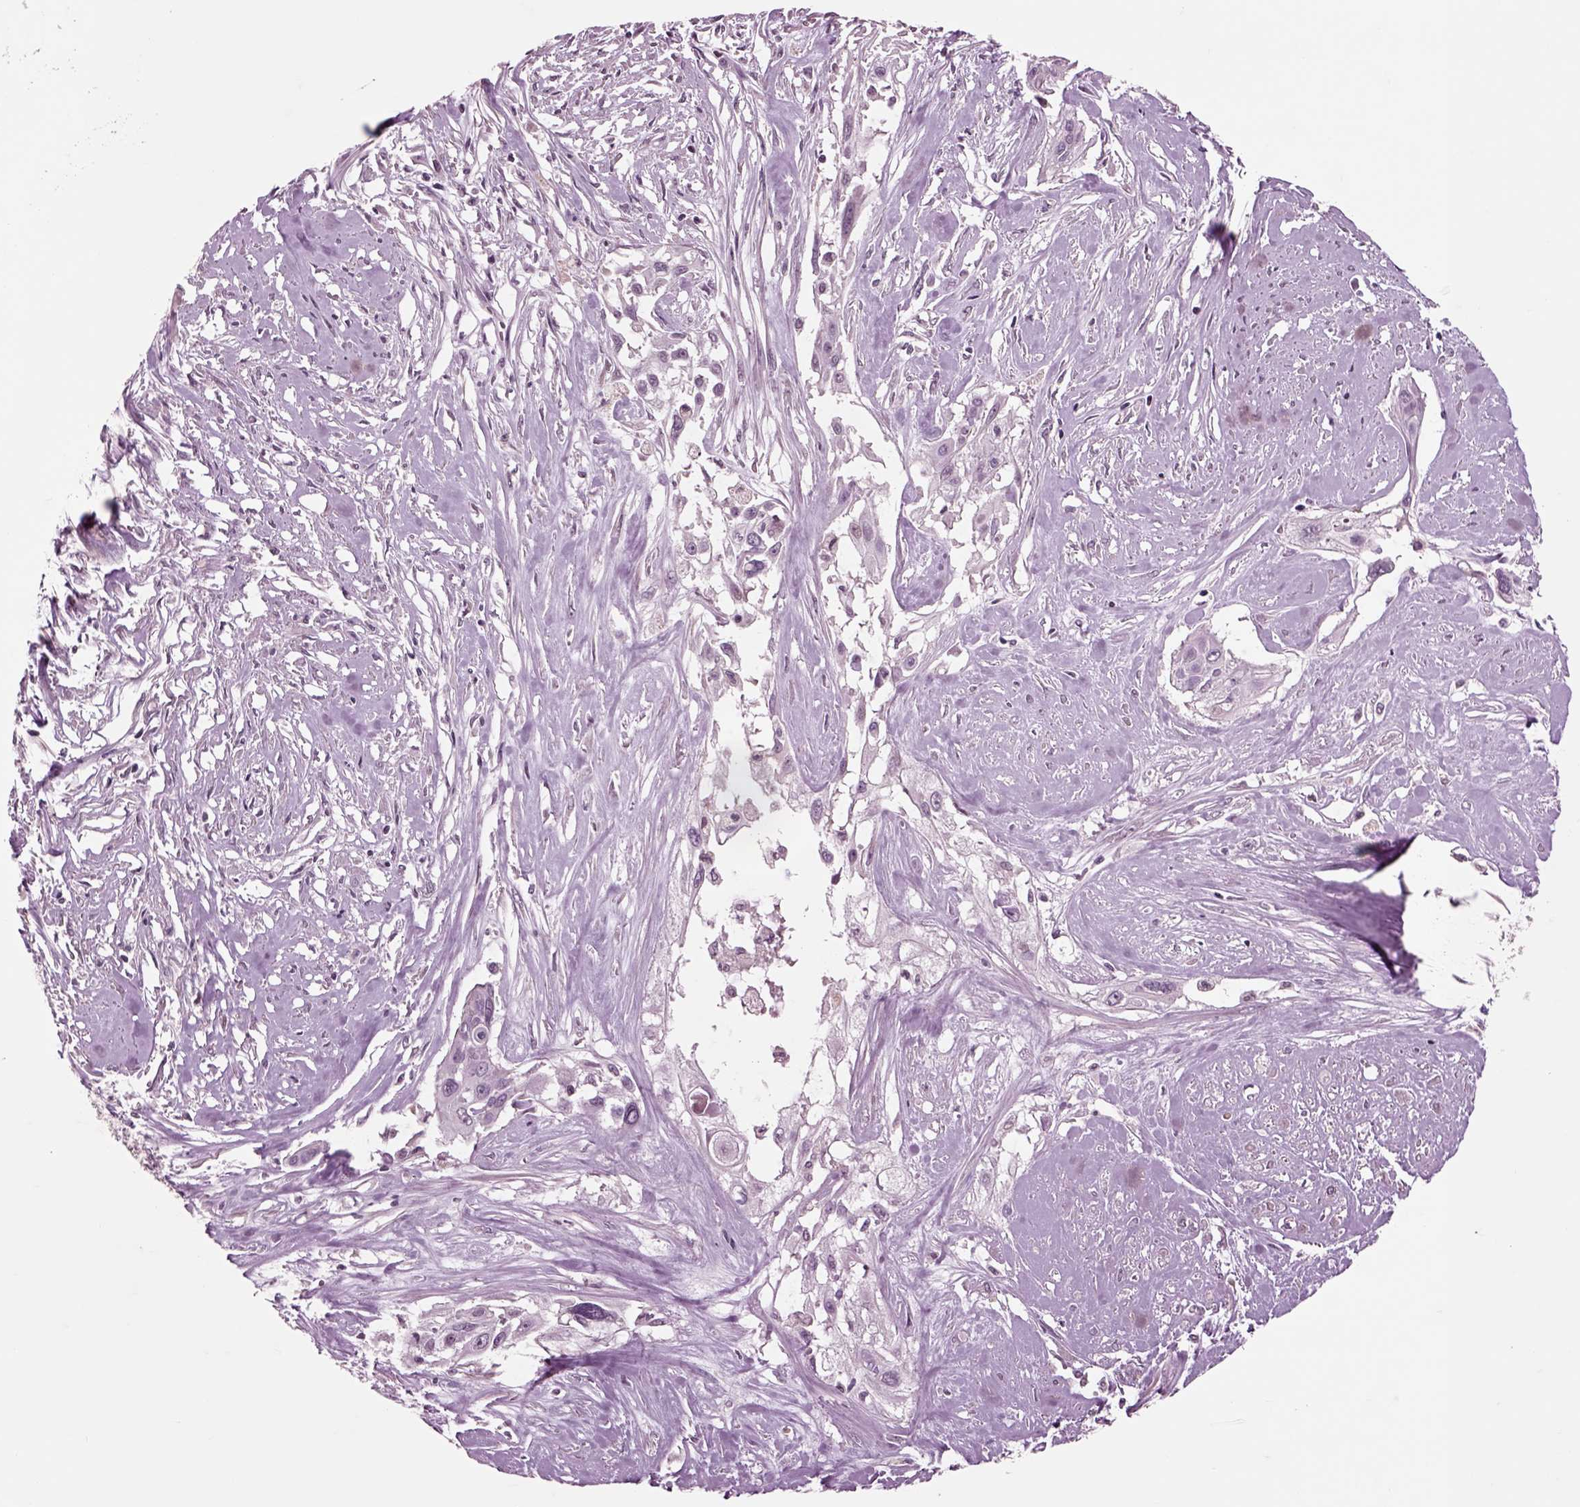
{"staining": {"intensity": "negative", "quantity": "none", "location": "none"}, "tissue": "cervical cancer", "cell_type": "Tumor cells", "image_type": "cancer", "snomed": [{"axis": "morphology", "description": "Squamous cell carcinoma, NOS"}, {"axis": "topography", "description": "Cervix"}], "caption": "Micrograph shows no protein positivity in tumor cells of squamous cell carcinoma (cervical) tissue.", "gene": "CHGB", "patient": {"sex": "female", "age": 49}}